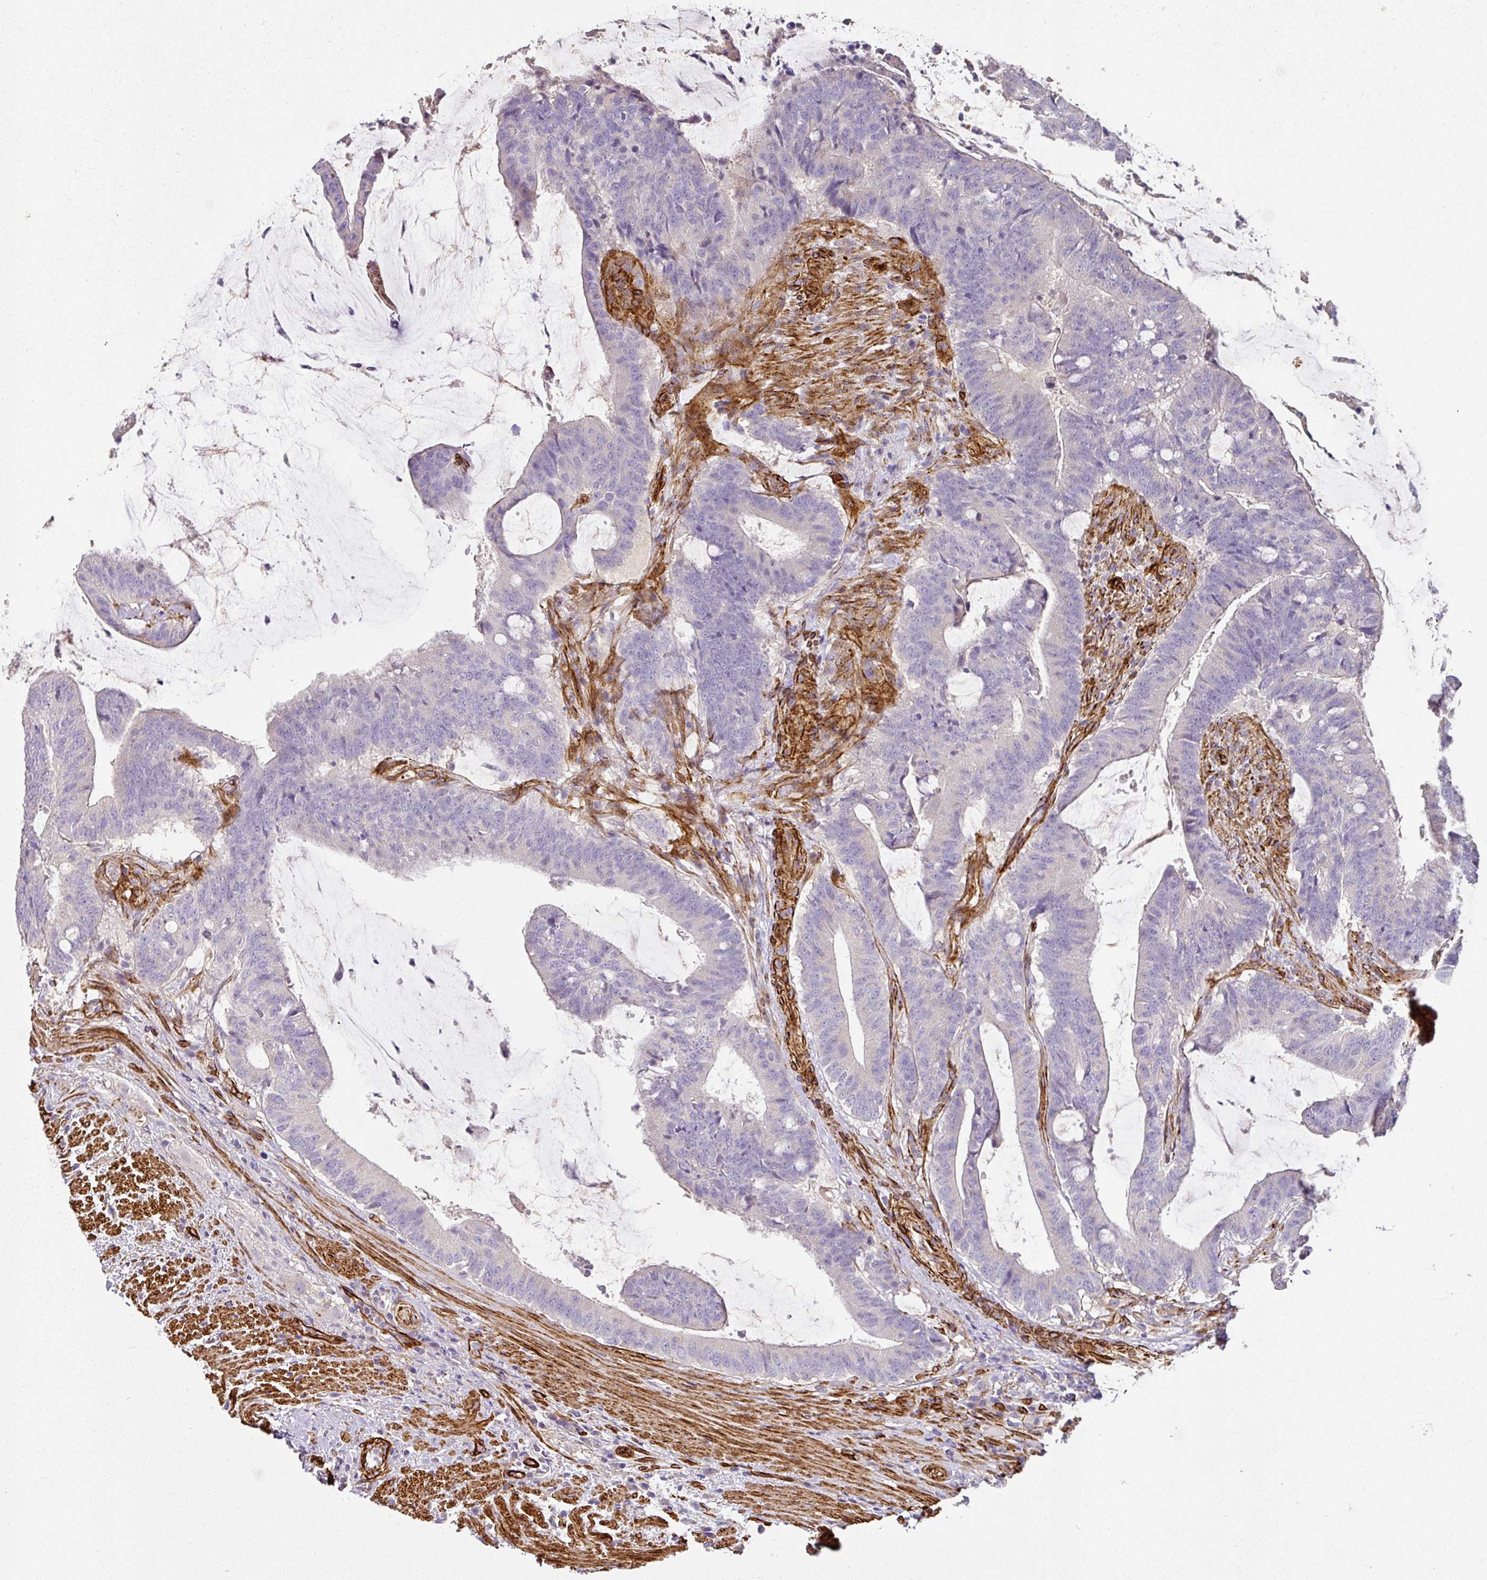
{"staining": {"intensity": "negative", "quantity": "none", "location": "none"}, "tissue": "colorectal cancer", "cell_type": "Tumor cells", "image_type": "cancer", "snomed": [{"axis": "morphology", "description": "Adenocarcinoma, NOS"}, {"axis": "topography", "description": "Colon"}], "caption": "A photomicrograph of colorectal cancer stained for a protein displays no brown staining in tumor cells.", "gene": "SLC25A17", "patient": {"sex": "female", "age": 43}}